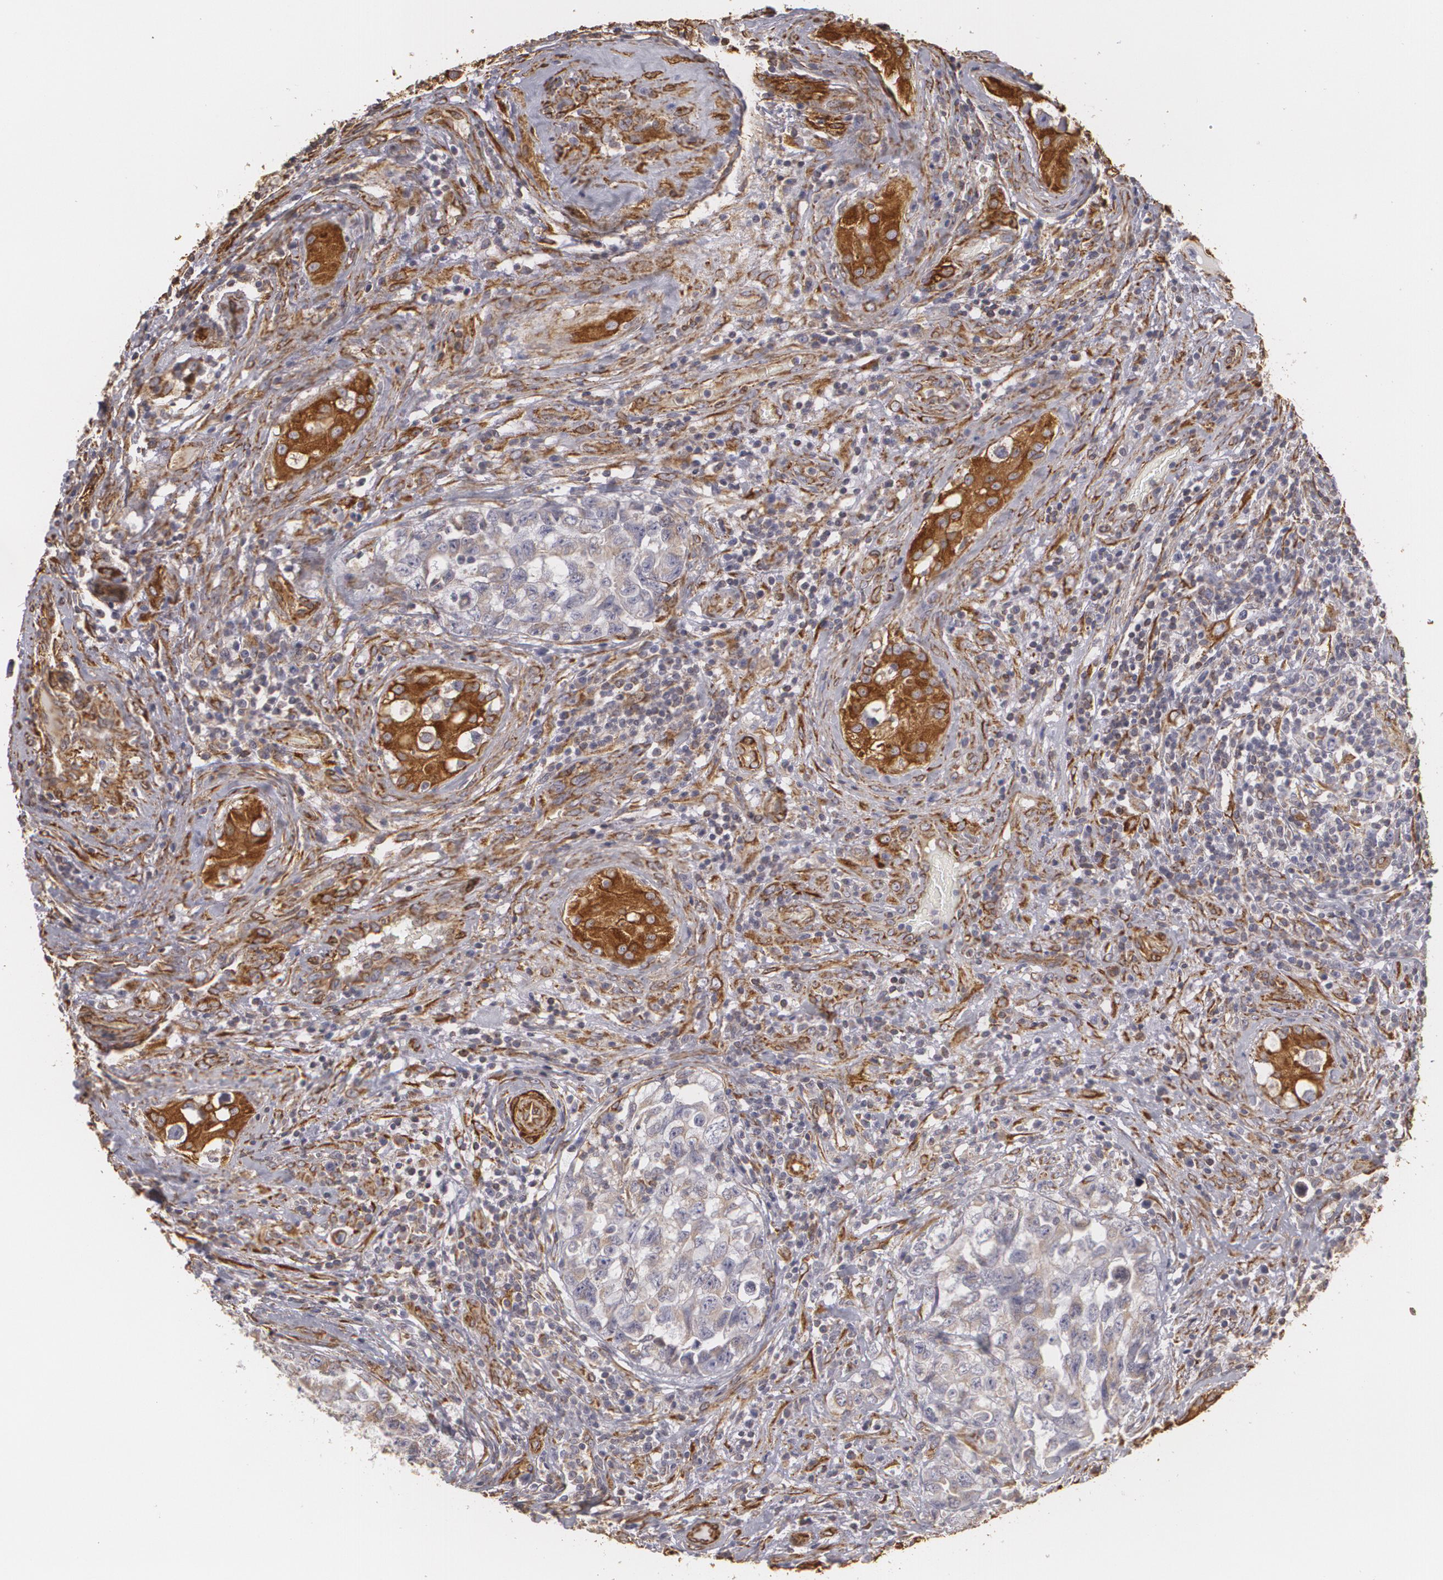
{"staining": {"intensity": "strong", "quantity": "25%-75%", "location": "cytoplasmic/membranous"}, "tissue": "testis cancer", "cell_type": "Tumor cells", "image_type": "cancer", "snomed": [{"axis": "morphology", "description": "Carcinoma, Embryonal, NOS"}, {"axis": "topography", "description": "Testis"}], "caption": "A high-resolution micrograph shows IHC staining of embryonal carcinoma (testis), which displays strong cytoplasmic/membranous expression in approximately 25%-75% of tumor cells.", "gene": "CYB5R3", "patient": {"sex": "male", "age": 31}}